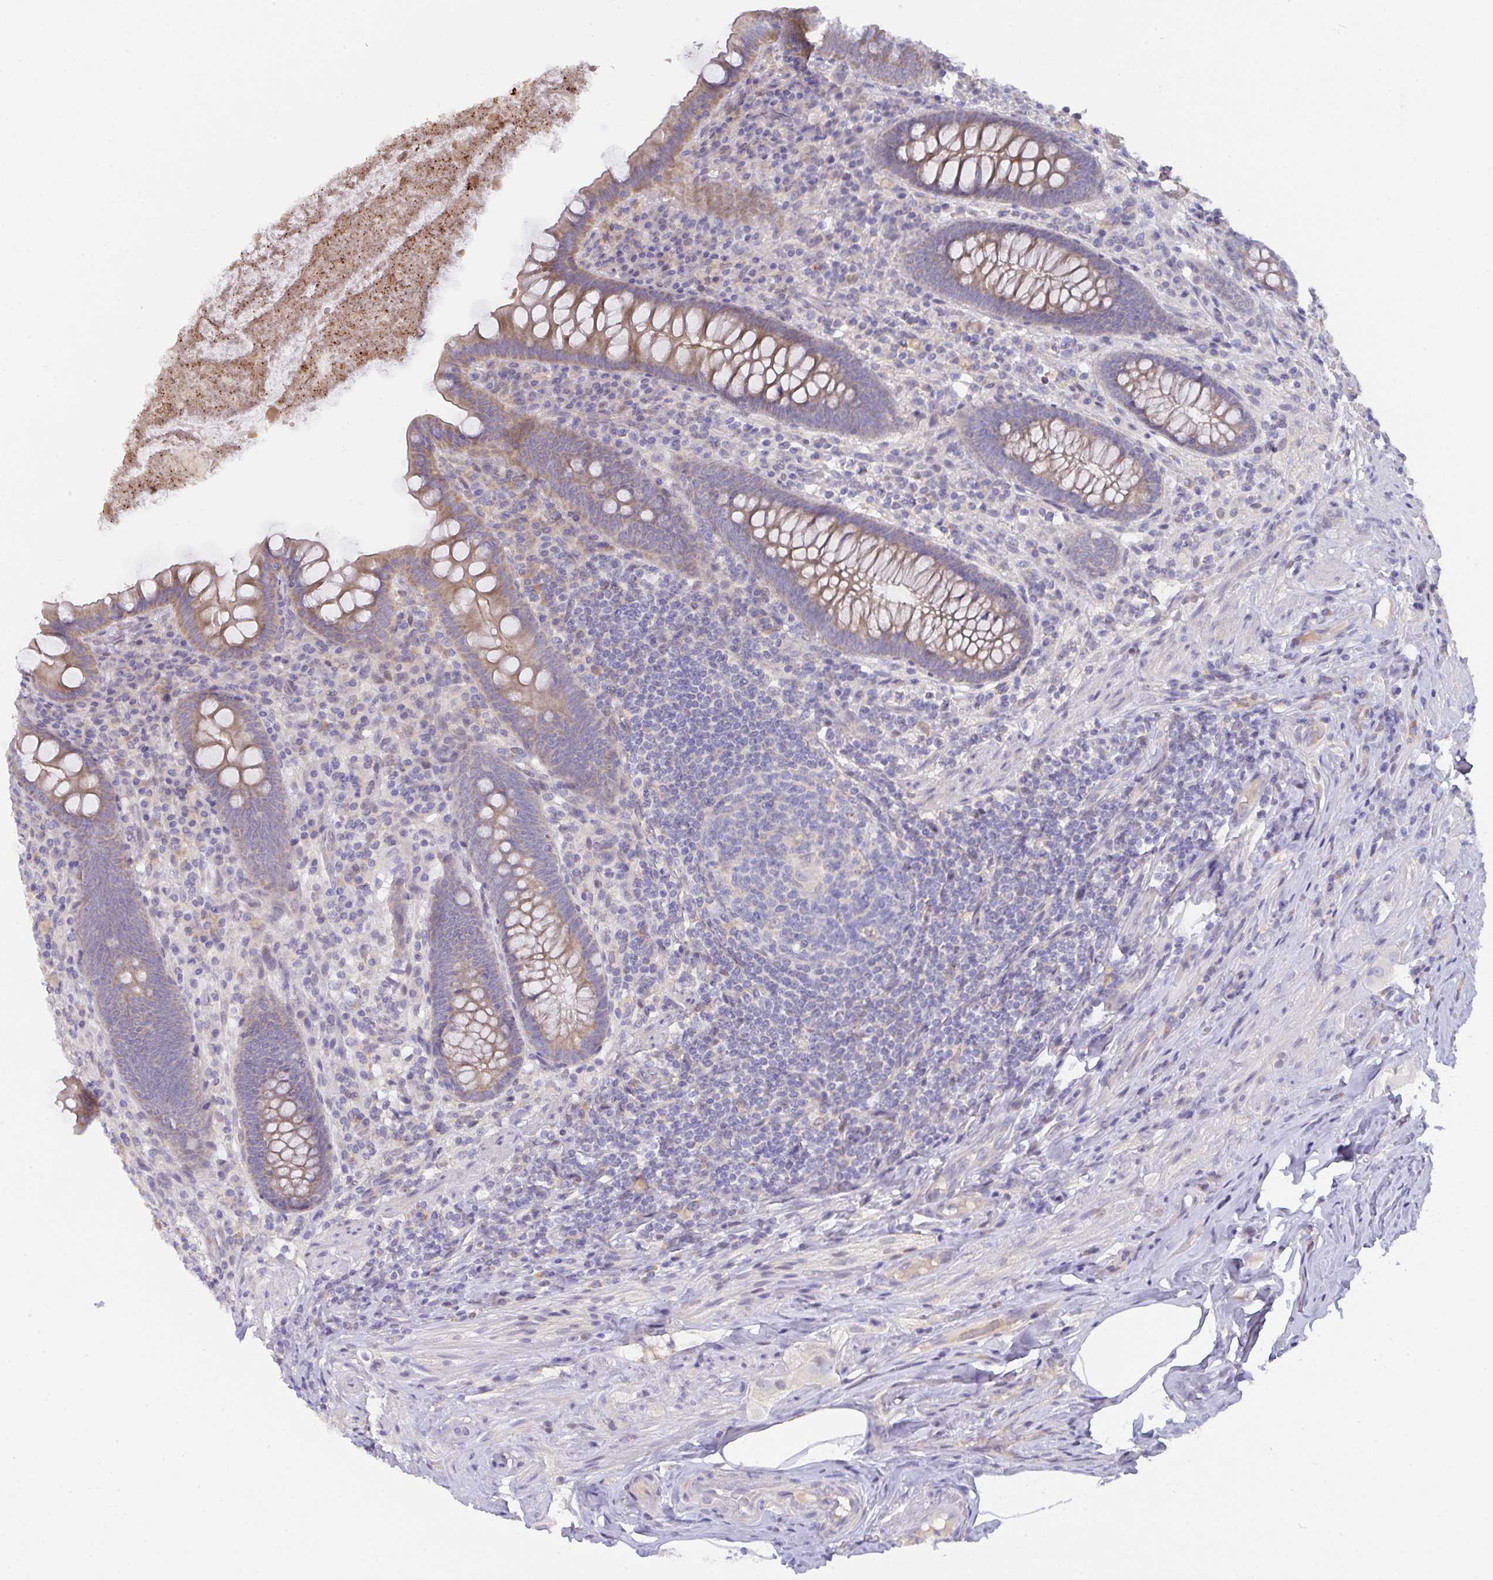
{"staining": {"intensity": "moderate", "quantity": "25%-75%", "location": "cytoplasmic/membranous"}, "tissue": "appendix", "cell_type": "Glandular cells", "image_type": "normal", "snomed": [{"axis": "morphology", "description": "Normal tissue, NOS"}, {"axis": "topography", "description": "Appendix"}], "caption": "A micrograph of appendix stained for a protein shows moderate cytoplasmic/membranous brown staining in glandular cells. (IHC, brightfield microscopy, high magnification).", "gene": "L3HYPDH", "patient": {"sex": "male", "age": 71}}